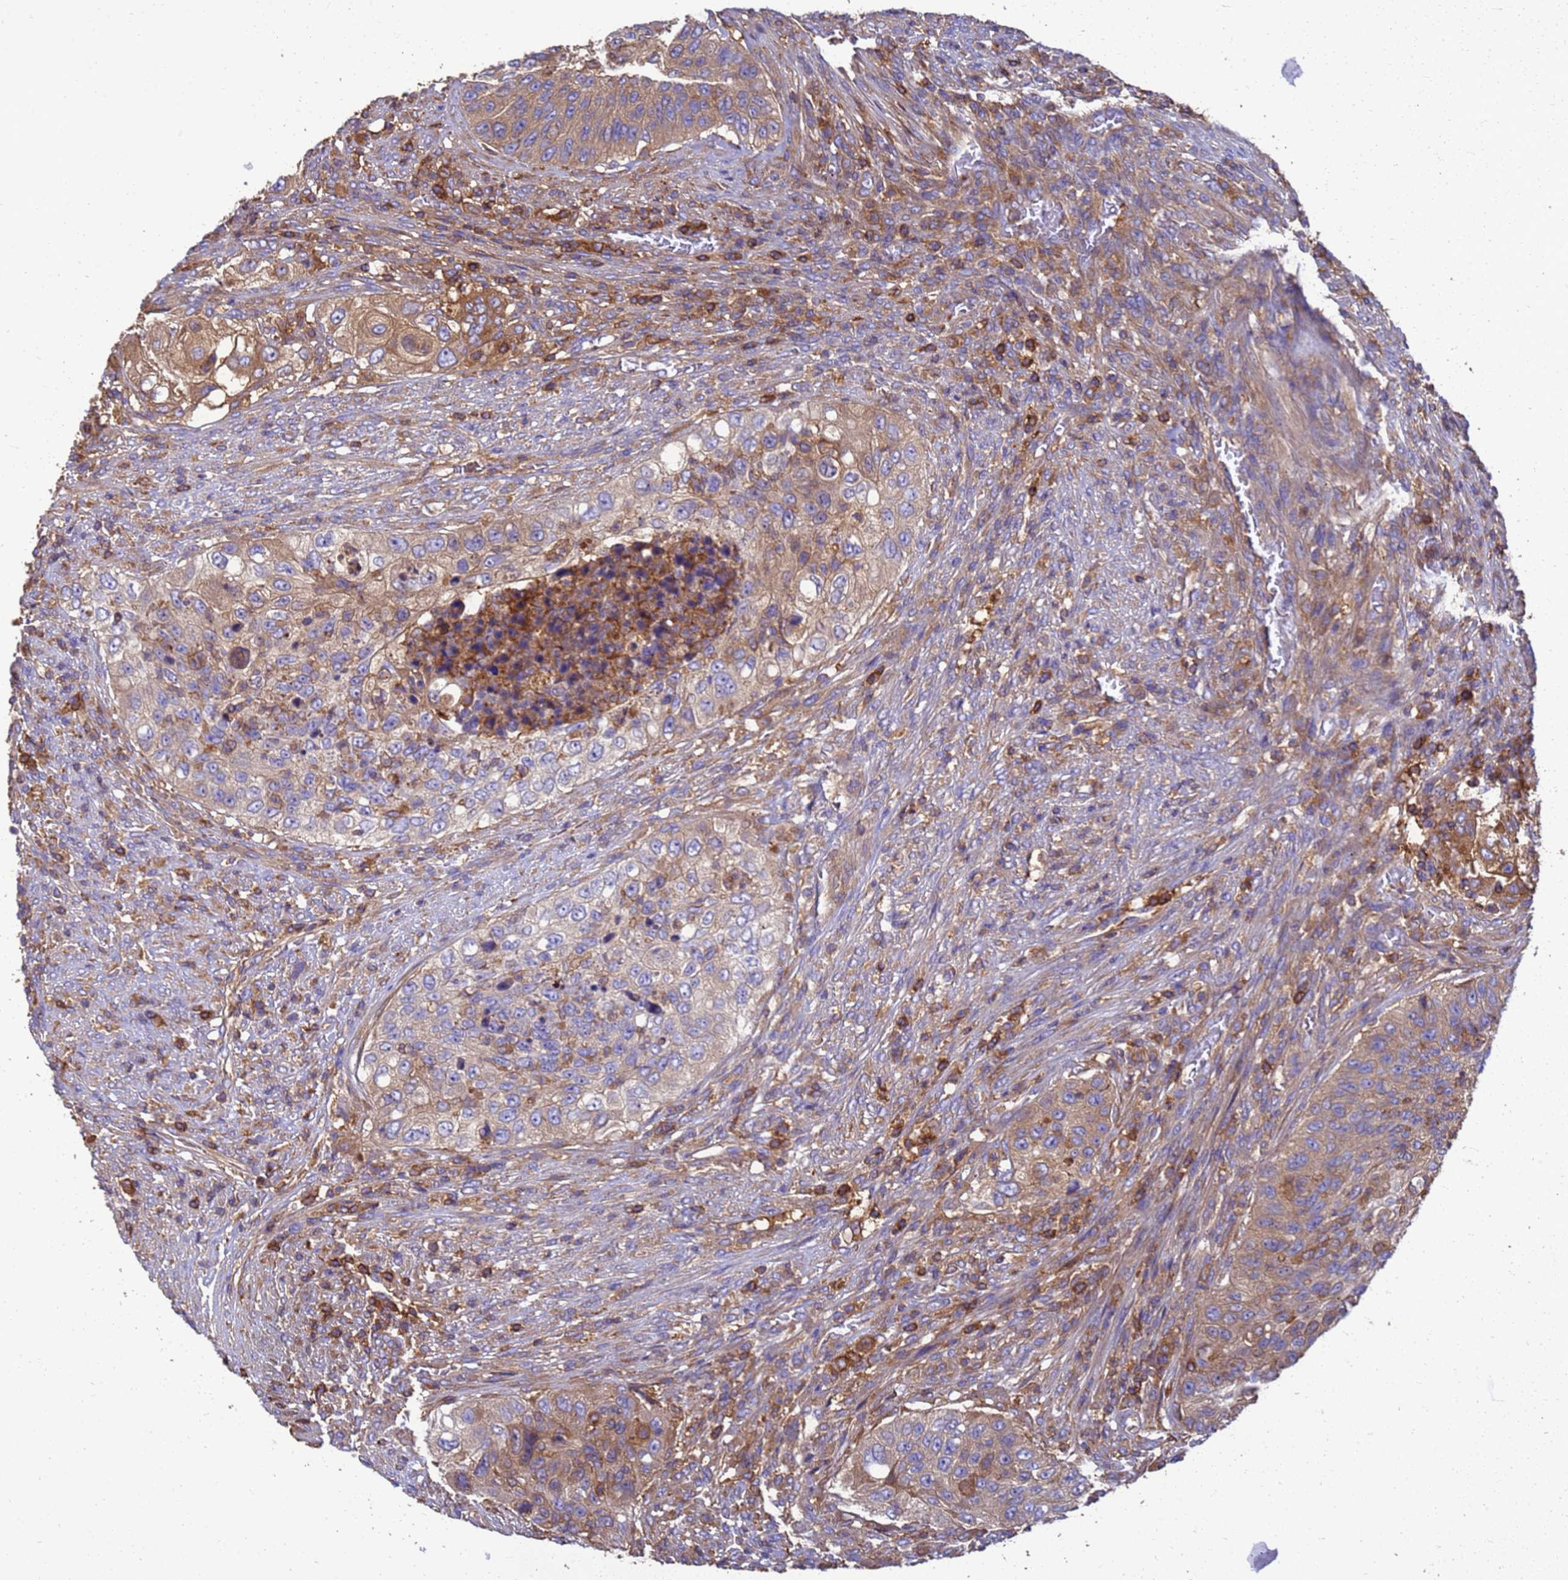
{"staining": {"intensity": "moderate", "quantity": "25%-75%", "location": "cytoplasmic/membranous"}, "tissue": "urothelial cancer", "cell_type": "Tumor cells", "image_type": "cancer", "snomed": [{"axis": "morphology", "description": "Urothelial carcinoma, High grade"}, {"axis": "topography", "description": "Urinary bladder"}], "caption": "The immunohistochemical stain labels moderate cytoplasmic/membranous positivity in tumor cells of high-grade urothelial carcinoma tissue.", "gene": "ZNF235", "patient": {"sex": "female", "age": 60}}